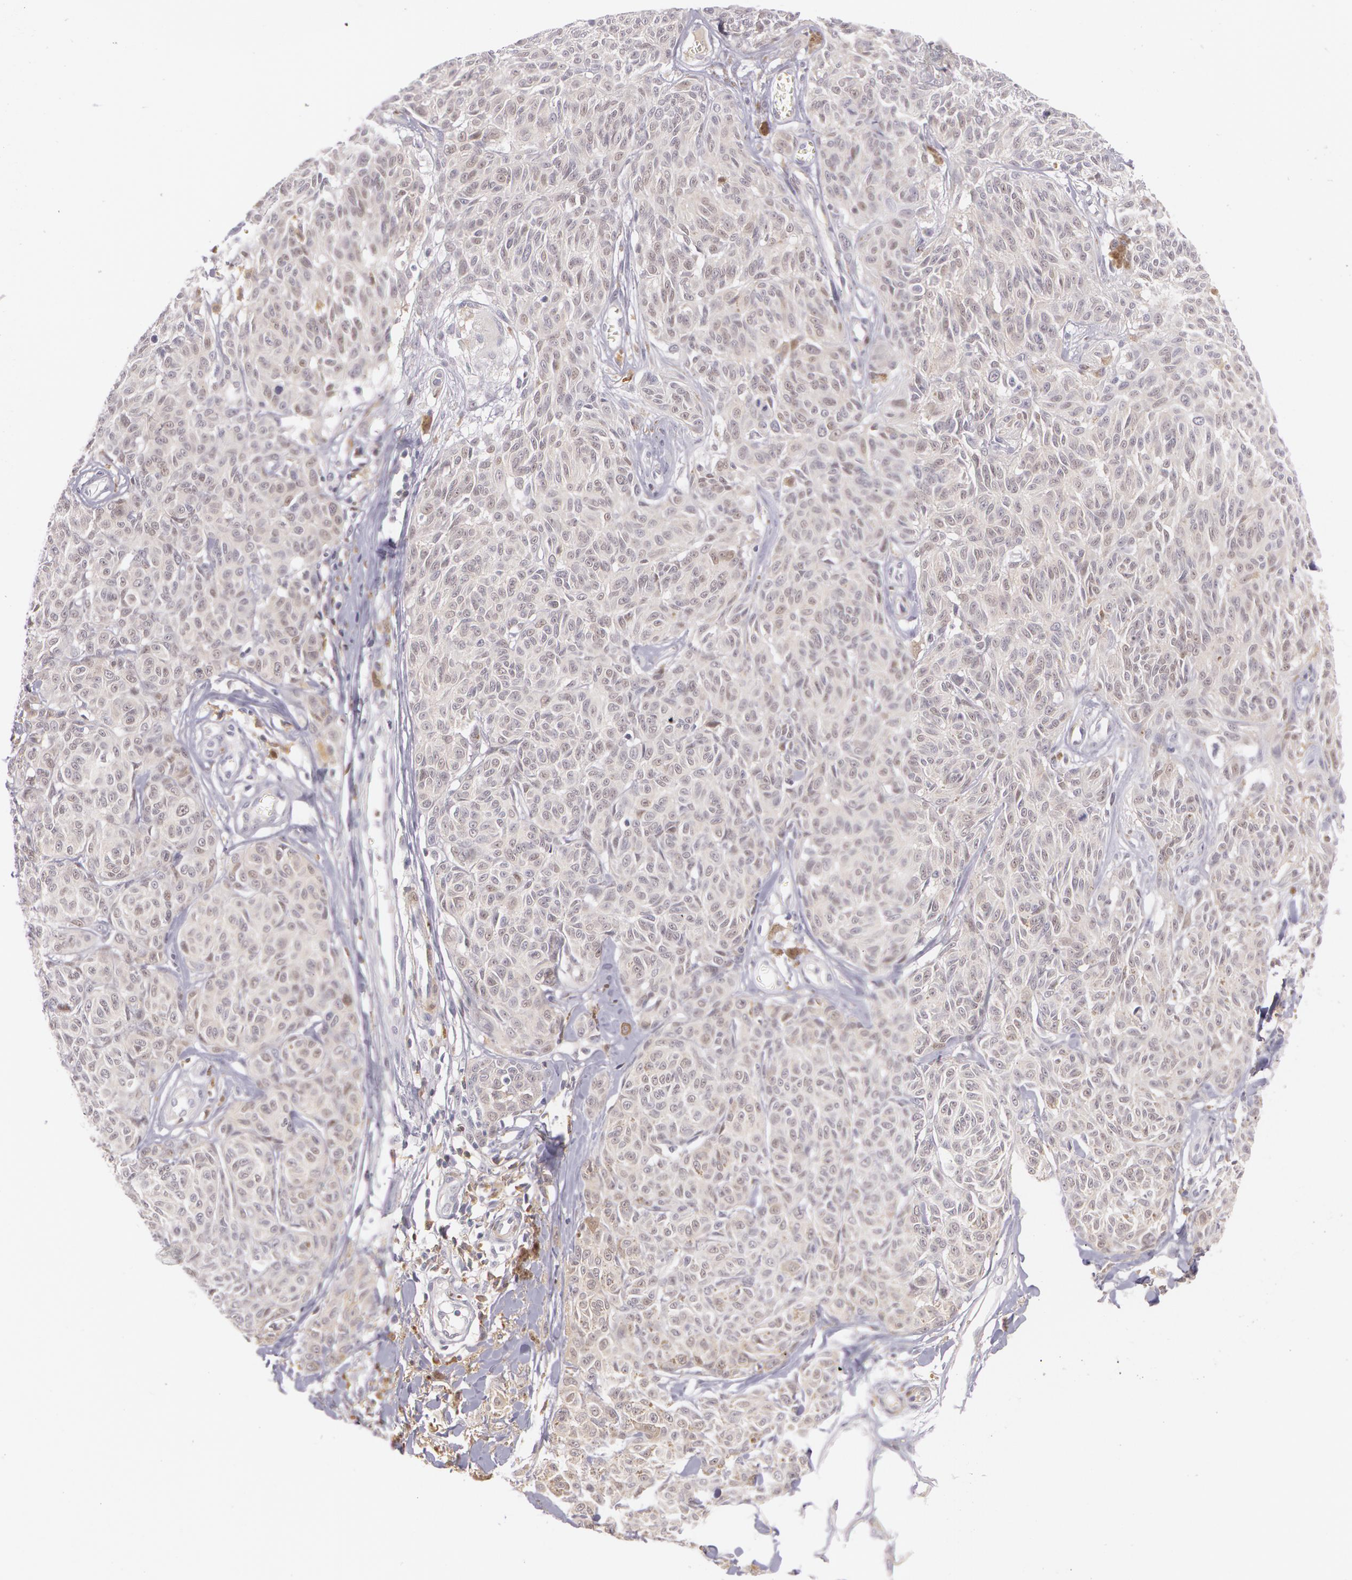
{"staining": {"intensity": "negative", "quantity": "none", "location": "none"}, "tissue": "melanoma", "cell_type": "Tumor cells", "image_type": "cancer", "snomed": [{"axis": "morphology", "description": "Malignant melanoma, NOS"}, {"axis": "topography", "description": "Skin"}], "caption": "There is no significant staining in tumor cells of melanoma.", "gene": "LBP", "patient": {"sex": "female", "age": 77}}